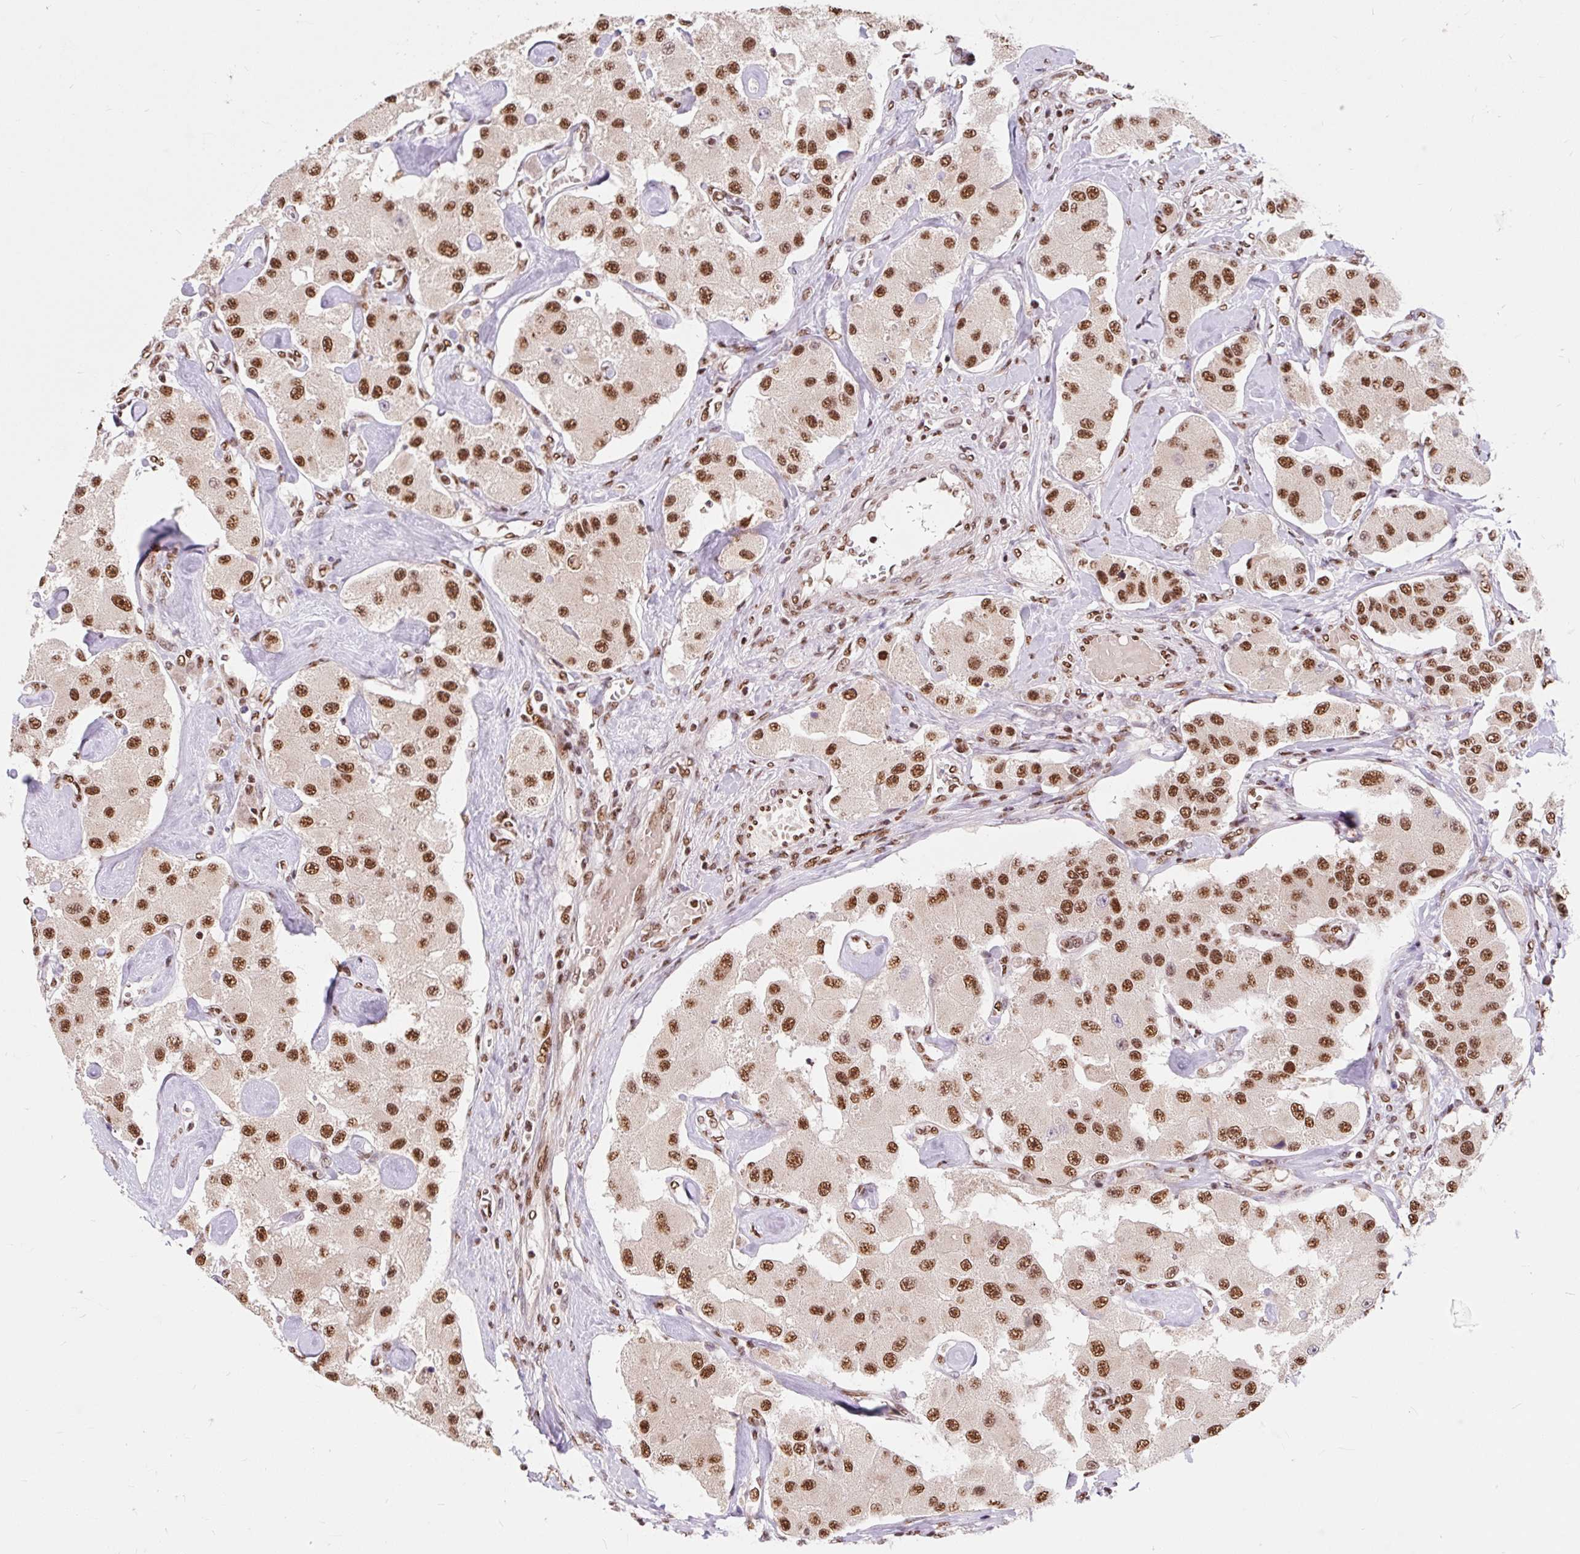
{"staining": {"intensity": "strong", "quantity": ">75%", "location": "nuclear"}, "tissue": "carcinoid", "cell_type": "Tumor cells", "image_type": "cancer", "snomed": [{"axis": "morphology", "description": "Carcinoid, malignant, NOS"}, {"axis": "topography", "description": "Pancreas"}], "caption": "Protein expression analysis of human carcinoid reveals strong nuclear expression in approximately >75% of tumor cells. (IHC, brightfield microscopy, high magnification).", "gene": "BICRA", "patient": {"sex": "male", "age": 41}}